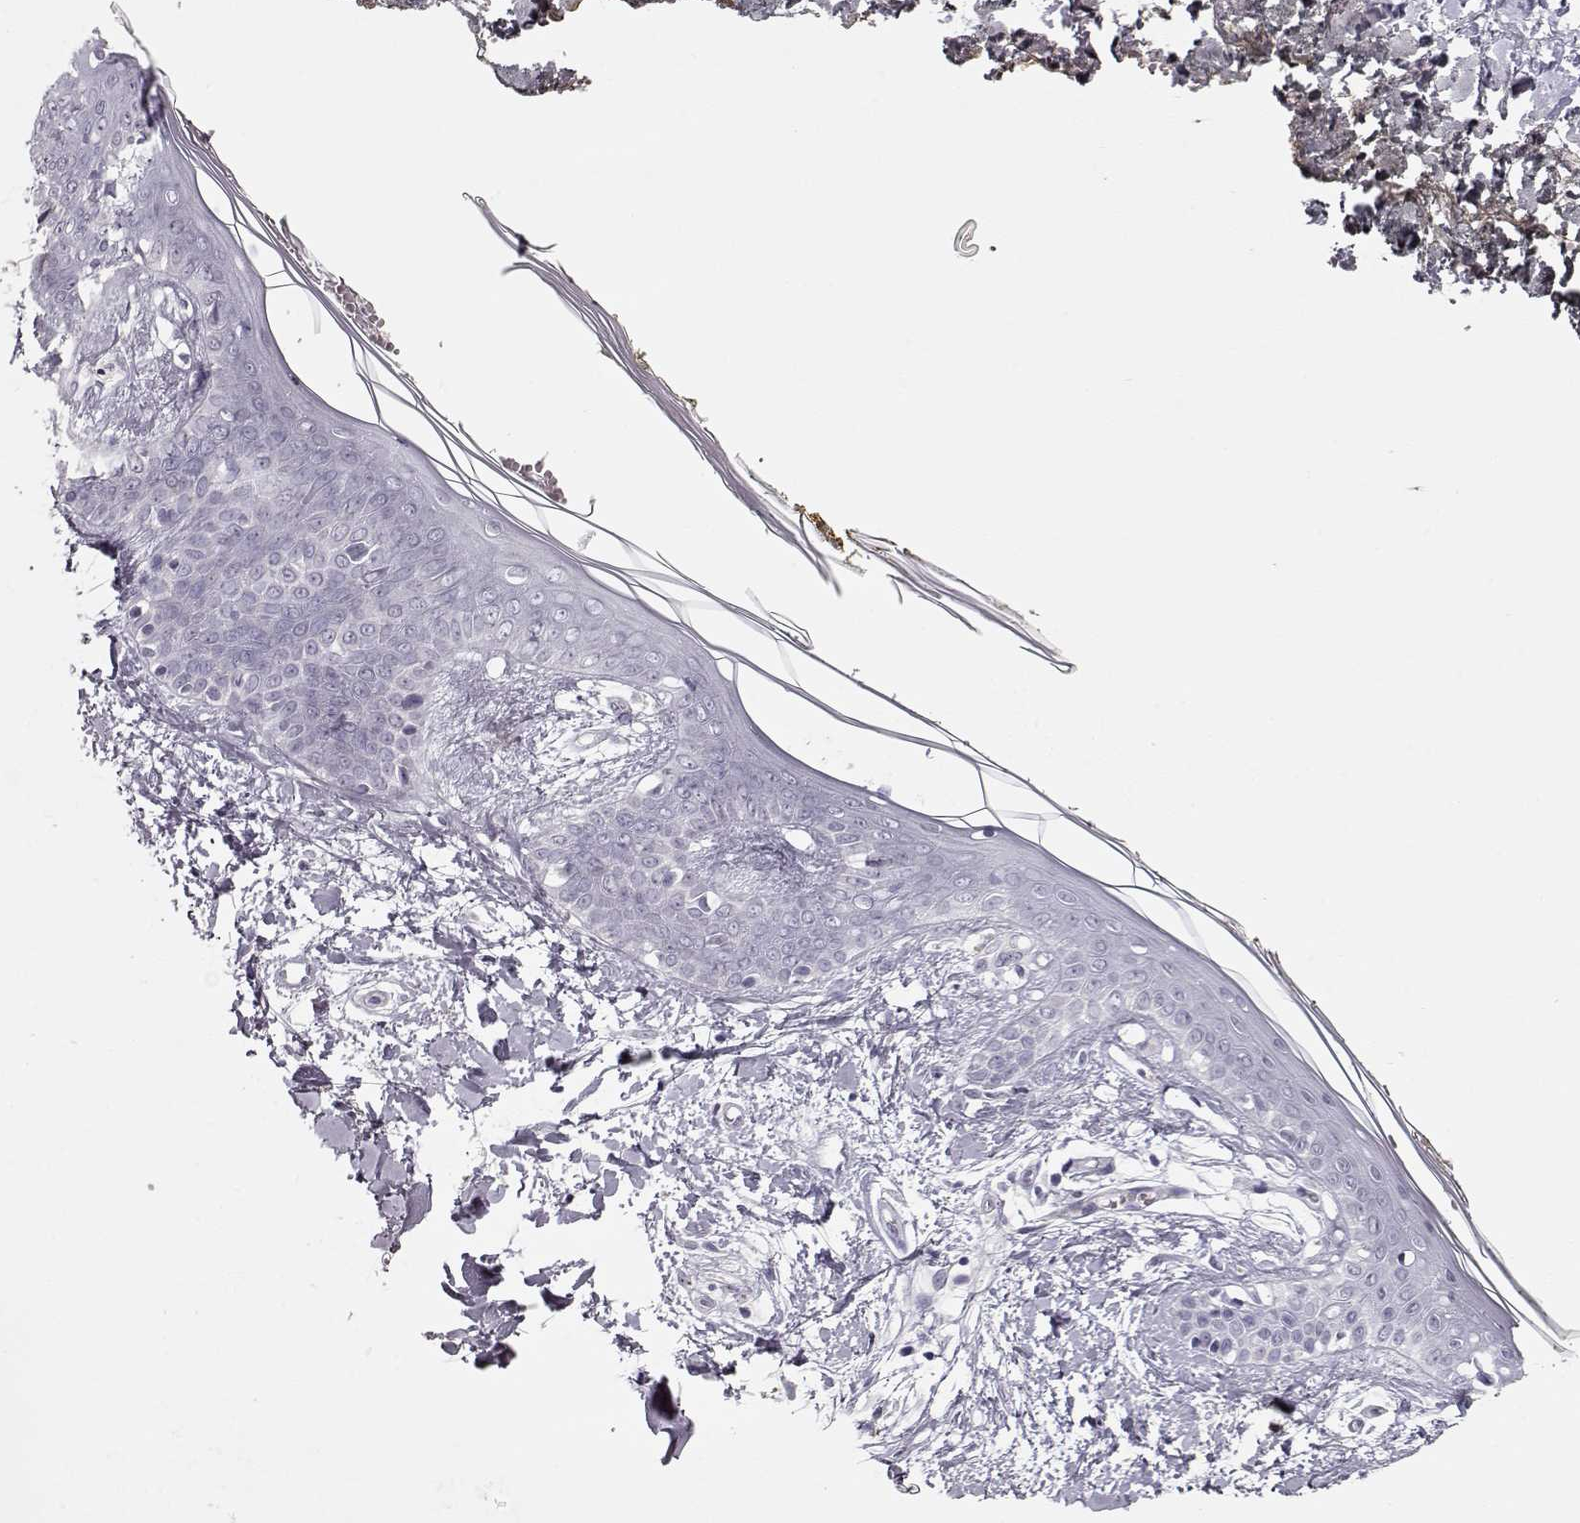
{"staining": {"intensity": "negative", "quantity": "none", "location": "none"}, "tissue": "skin", "cell_type": "Fibroblasts", "image_type": "normal", "snomed": [{"axis": "morphology", "description": "Normal tissue, NOS"}, {"axis": "topography", "description": "Skin"}], "caption": "A high-resolution photomicrograph shows immunohistochemistry (IHC) staining of unremarkable skin, which demonstrates no significant expression in fibroblasts. (Brightfield microscopy of DAB IHC at high magnification).", "gene": "FAM205A", "patient": {"sex": "female", "age": 34}}